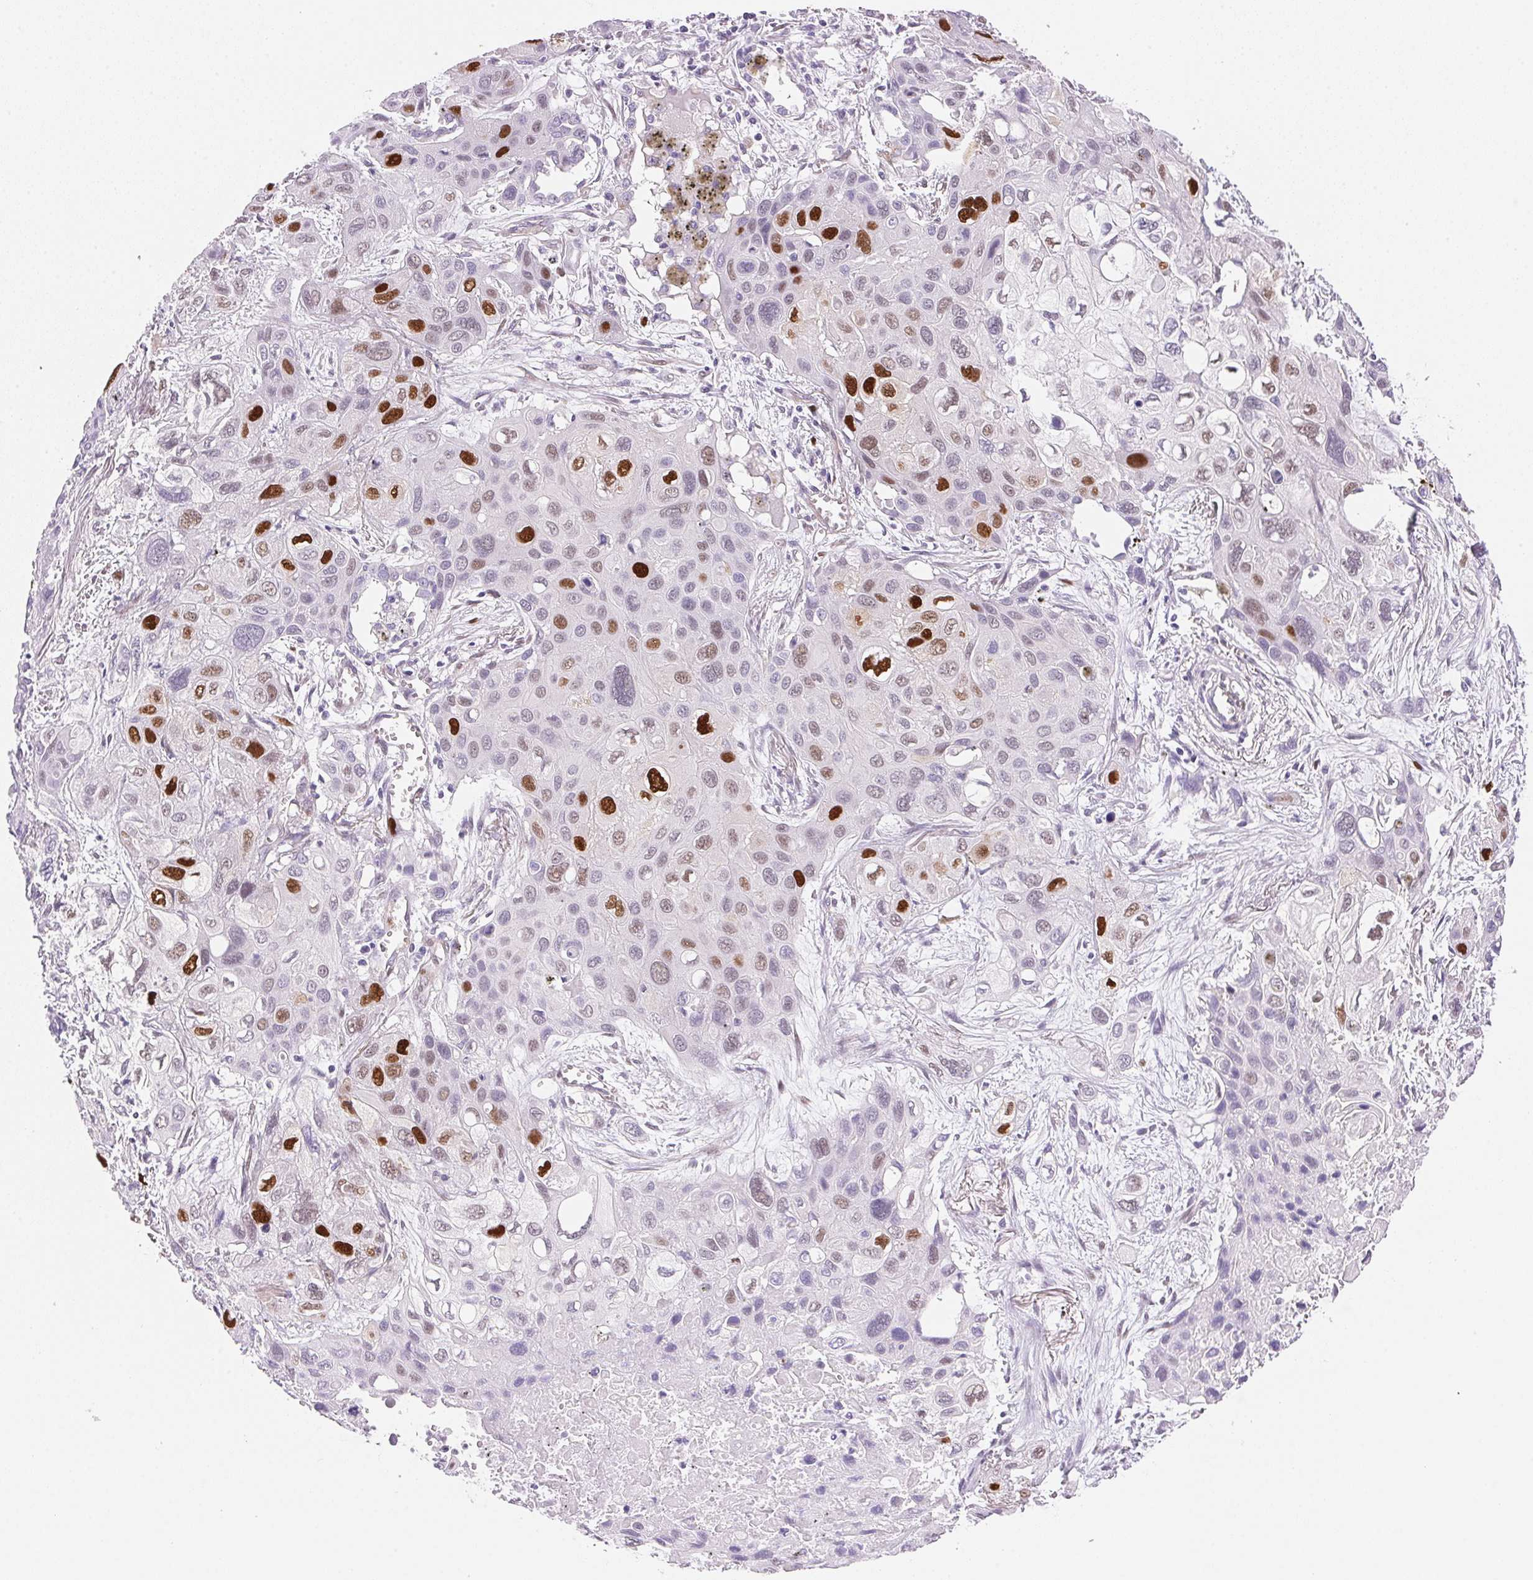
{"staining": {"intensity": "strong", "quantity": "<25%", "location": "nuclear"}, "tissue": "lung cancer", "cell_type": "Tumor cells", "image_type": "cancer", "snomed": [{"axis": "morphology", "description": "Squamous cell carcinoma, NOS"}, {"axis": "morphology", "description": "Squamous cell carcinoma, metastatic, NOS"}, {"axis": "topography", "description": "Lung"}], "caption": "Lung cancer stained for a protein displays strong nuclear positivity in tumor cells. Nuclei are stained in blue.", "gene": "SMTN", "patient": {"sex": "male", "age": 59}}